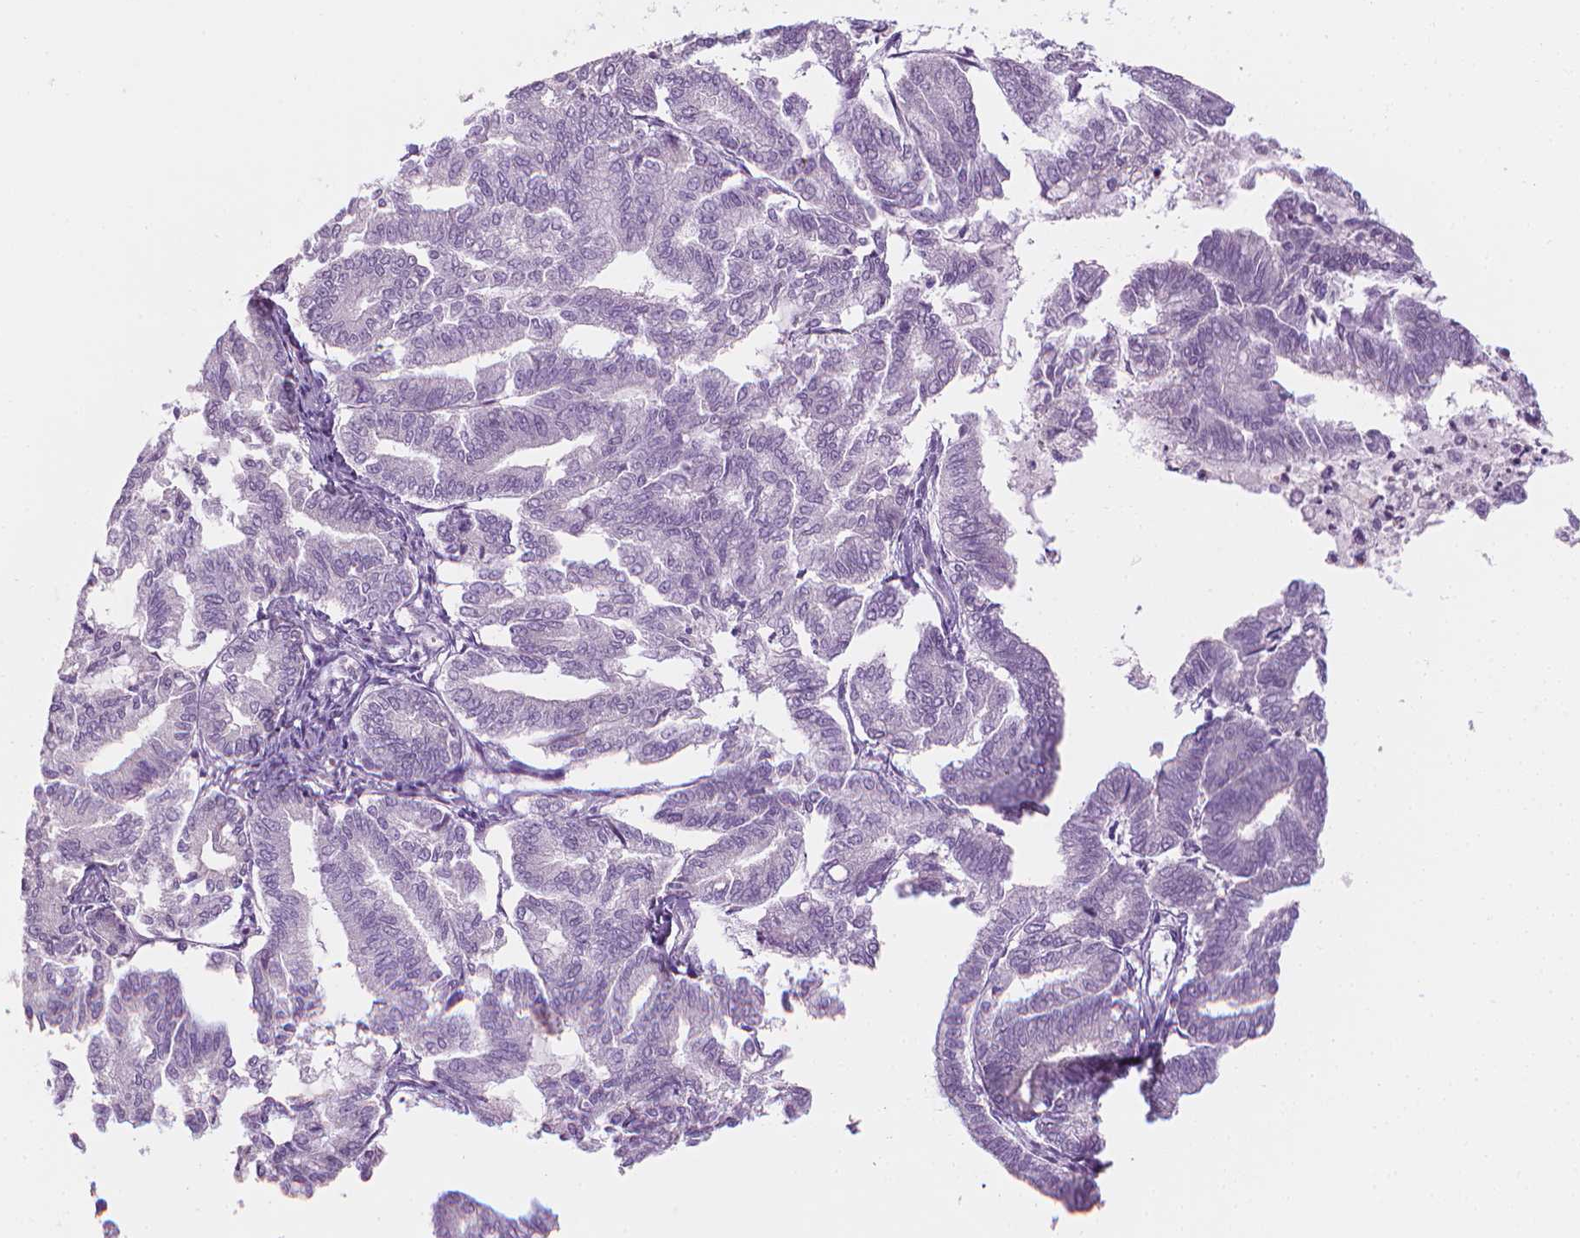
{"staining": {"intensity": "negative", "quantity": "none", "location": "none"}, "tissue": "endometrial cancer", "cell_type": "Tumor cells", "image_type": "cancer", "snomed": [{"axis": "morphology", "description": "Adenocarcinoma, NOS"}, {"axis": "topography", "description": "Endometrium"}], "caption": "The IHC photomicrograph has no significant positivity in tumor cells of endometrial cancer (adenocarcinoma) tissue.", "gene": "SHMT1", "patient": {"sex": "female", "age": 79}}